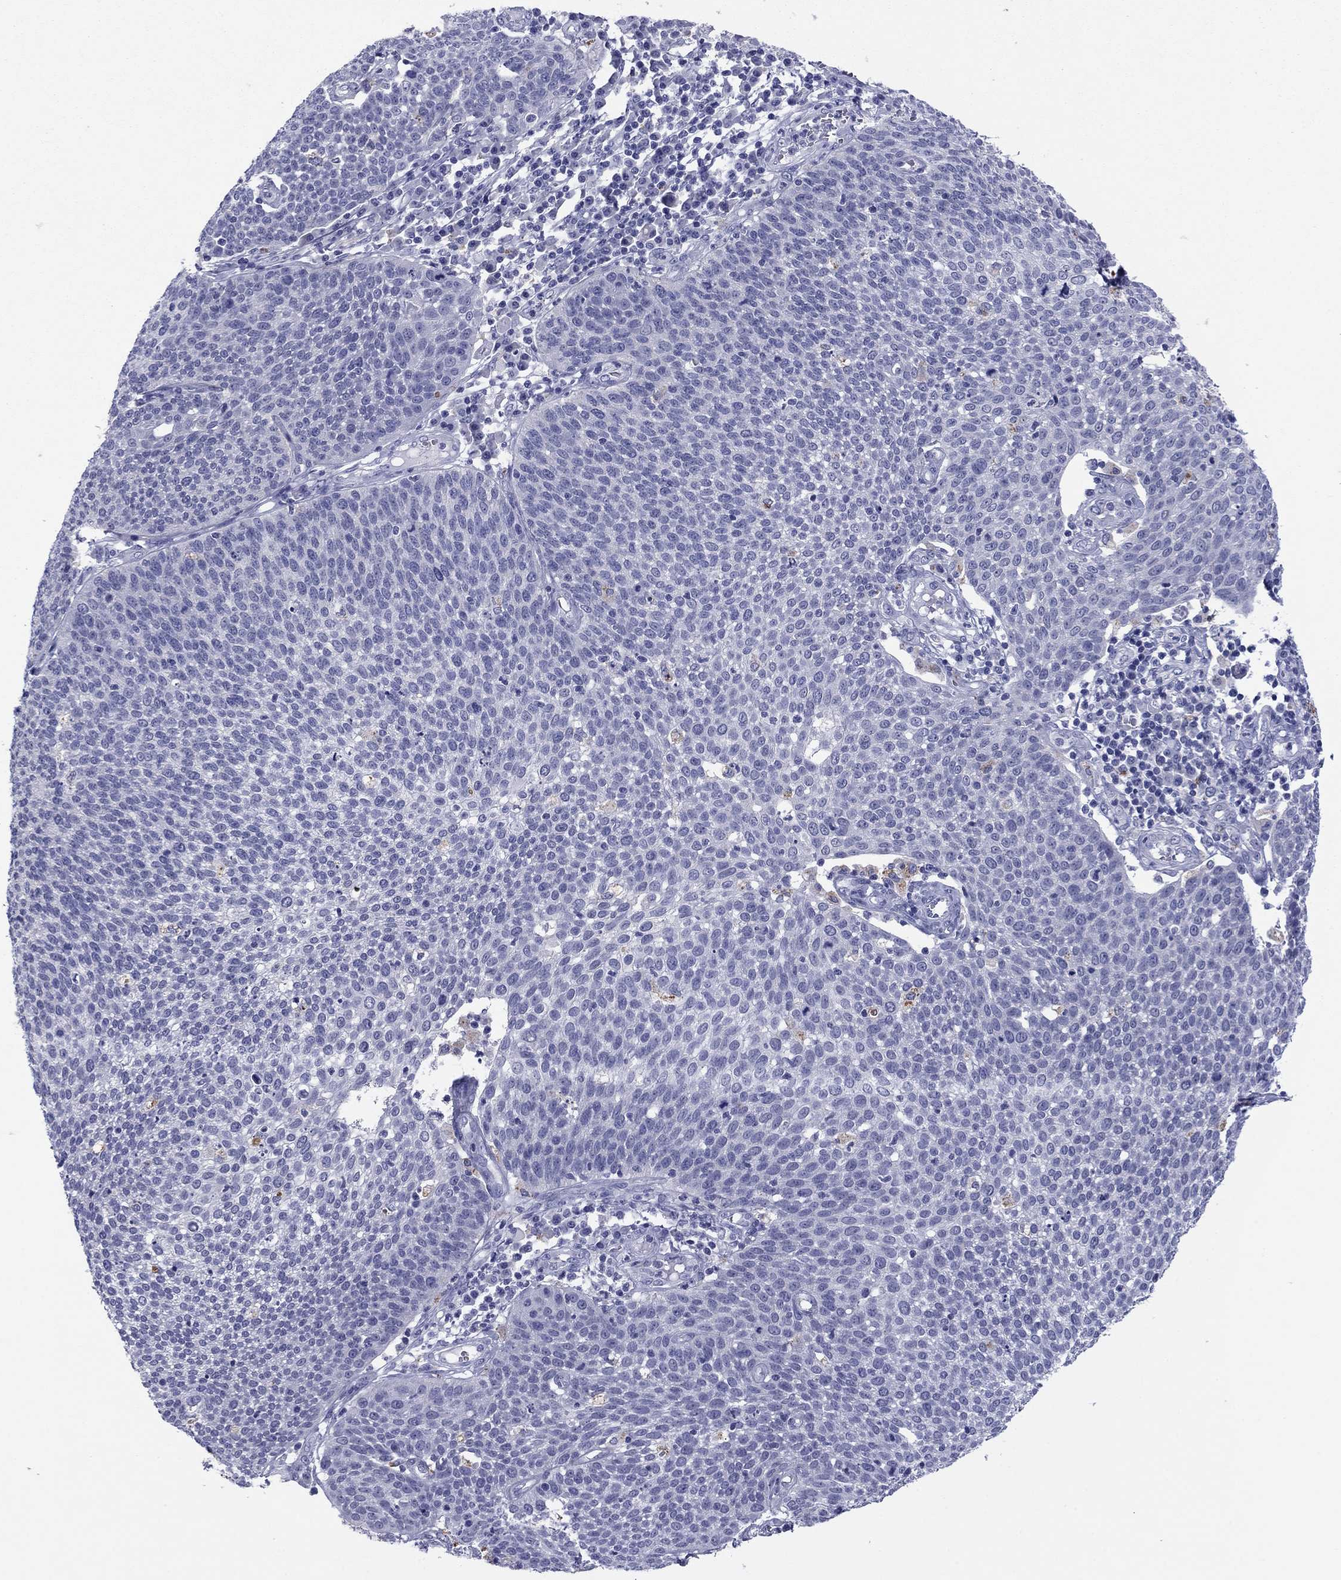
{"staining": {"intensity": "negative", "quantity": "none", "location": "none"}, "tissue": "cervical cancer", "cell_type": "Tumor cells", "image_type": "cancer", "snomed": [{"axis": "morphology", "description": "Squamous cell carcinoma, NOS"}, {"axis": "topography", "description": "Cervix"}], "caption": "A histopathology image of squamous cell carcinoma (cervical) stained for a protein displays no brown staining in tumor cells.", "gene": "TCFL5", "patient": {"sex": "female", "age": 34}}